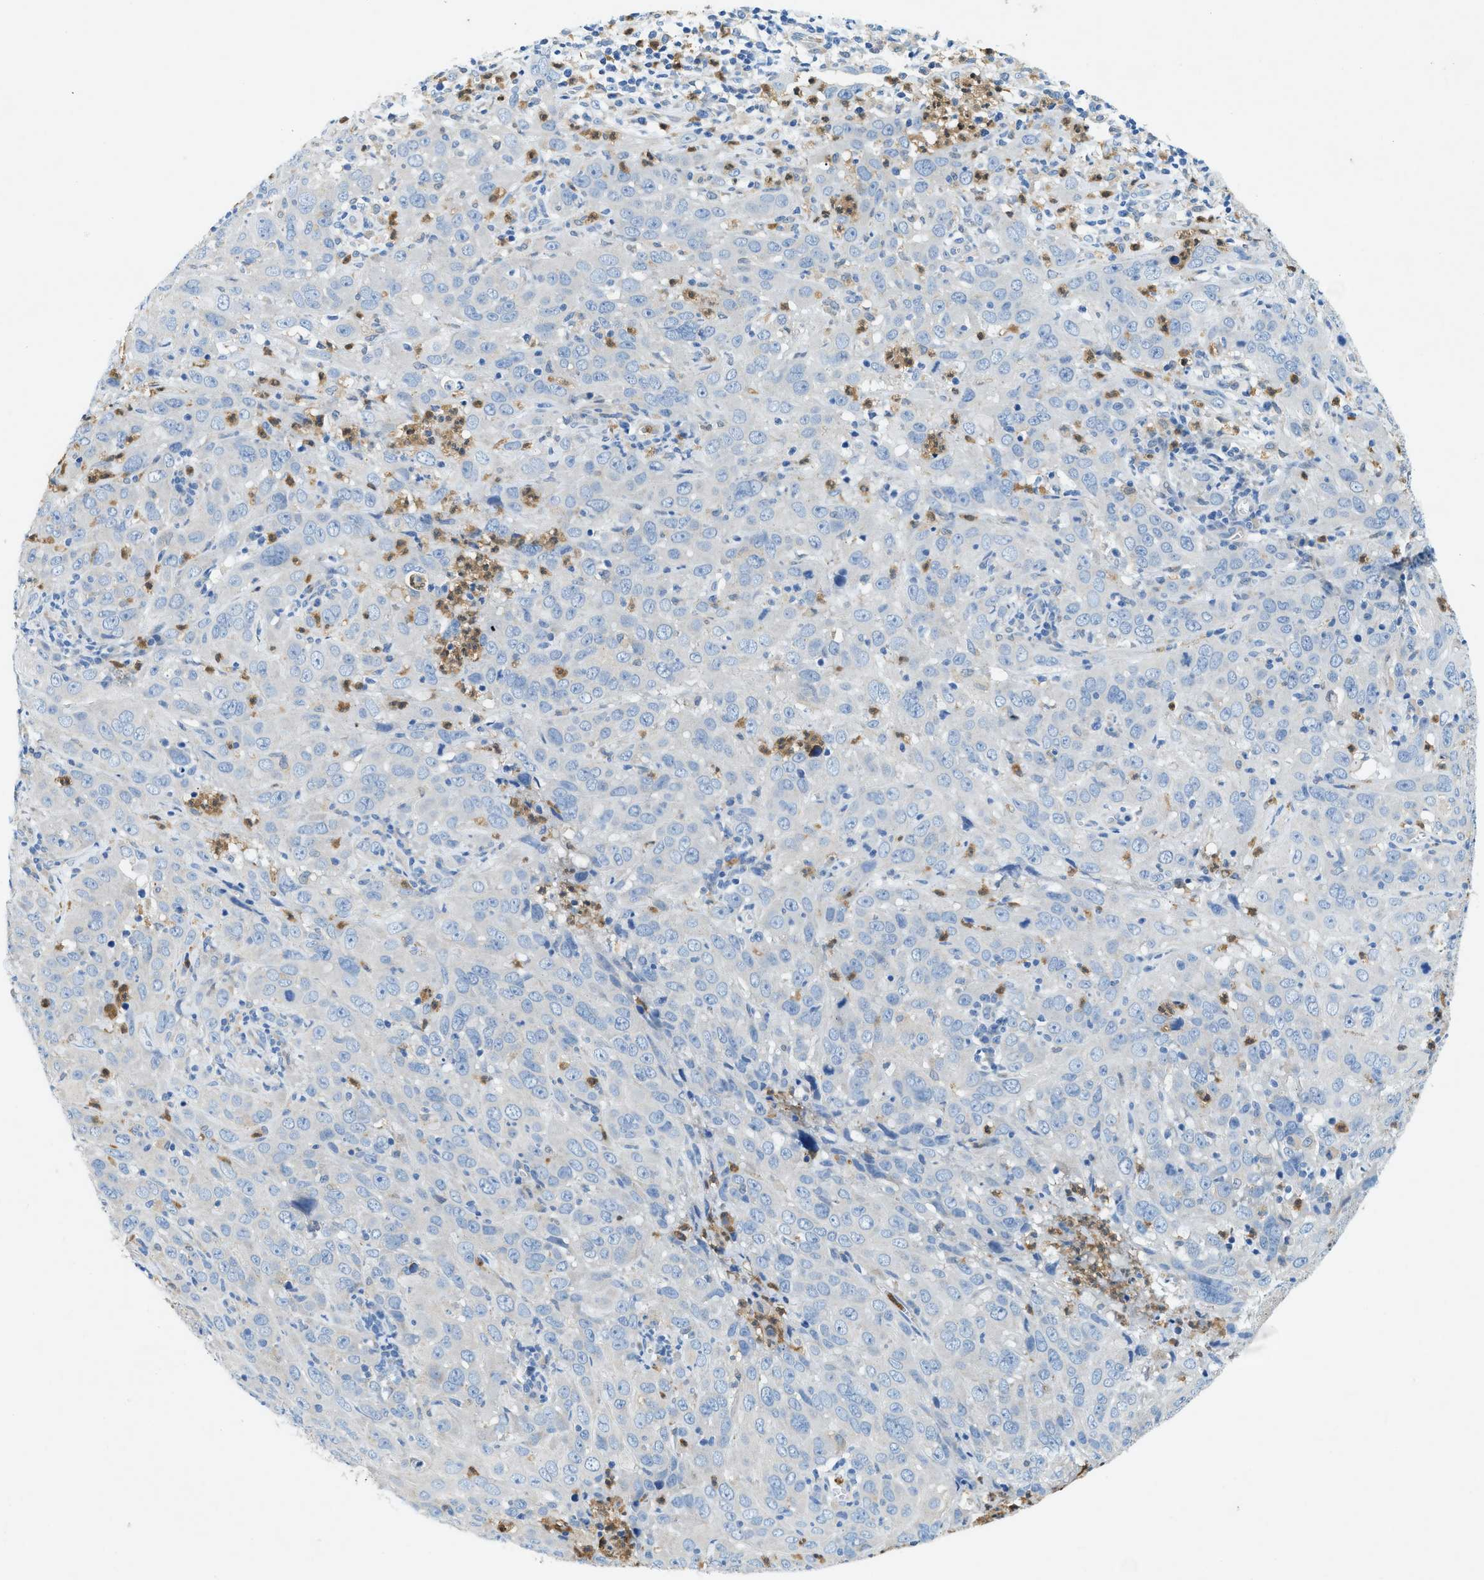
{"staining": {"intensity": "negative", "quantity": "none", "location": "none"}, "tissue": "cervical cancer", "cell_type": "Tumor cells", "image_type": "cancer", "snomed": [{"axis": "morphology", "description": "Squamous cell carcinoma, NOS"}, {"axis": "topography", "description": "Cervix"}], "caption": "Tumor cells show no significant staining in cervical squamous cell carcinoma.", "gene": "ZDHHC13", "patient": {"sex": "female", "age": 32}}